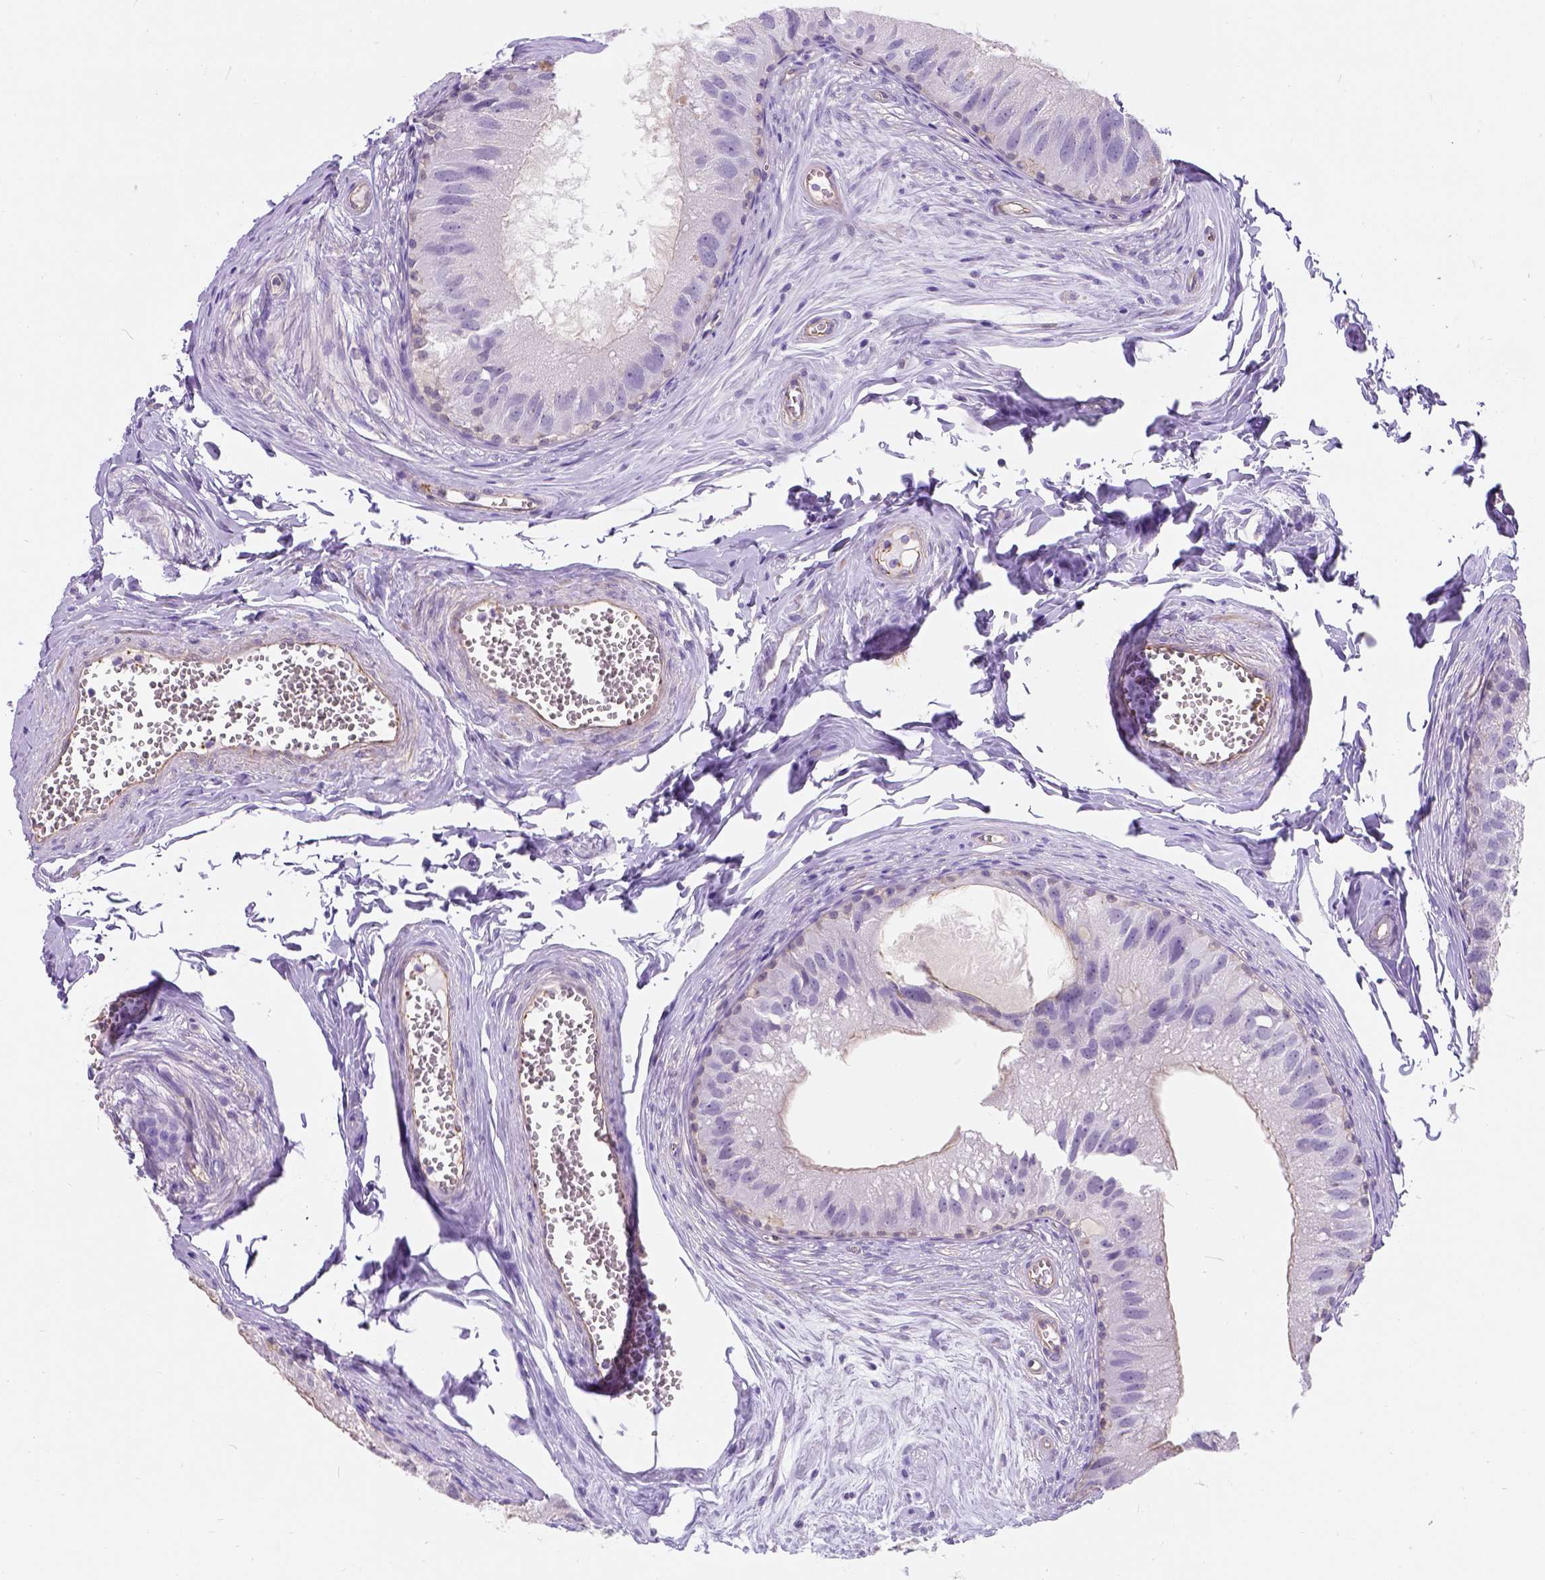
{"staining": {"intensity": "negative", "quantity": "none", "location": "none"}, "tissue": "epididymis", "cell_type": "Glandular cells", "image_type": "normal", "snomed": [{"axis": "morphology", "description": "Normal tissue, NOS"}, {"axis": "topography", "description": "Epididymis"}], "caption": "Protein analysis of normal epididymis demonstrates no significant expression in glandular cells. (IHC, brightfield microscopy, high magnification).", "gene": "PHF7", "patient": {"sex": "male", "age": 45}}